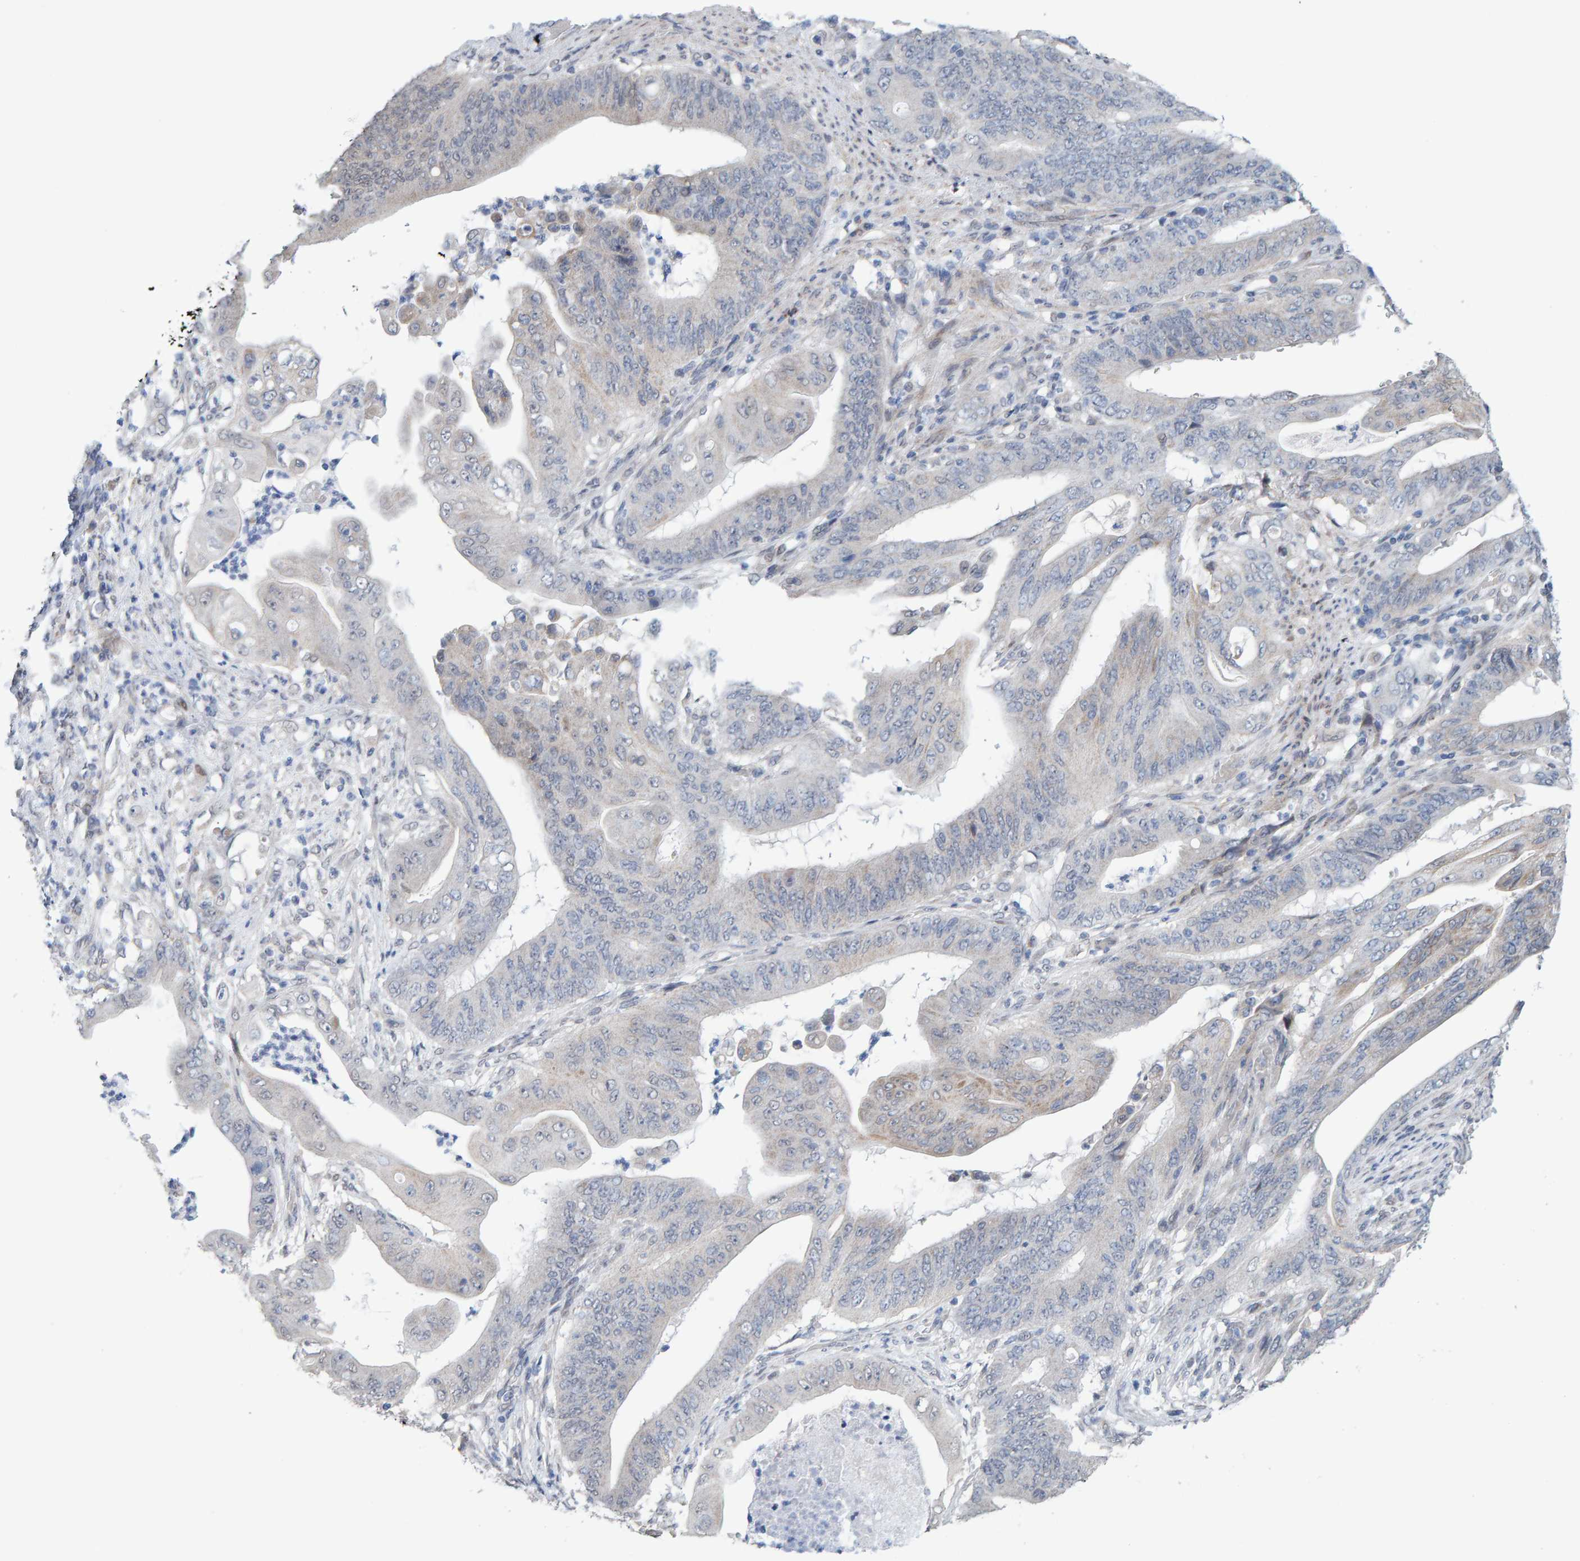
{"staining": {"intensity": "moderate", "quantity": "<25%", "location": "cytoplasmic/membranous"}, "tissue": "stomach cancer", "cell_type": "Tumor cells", "image_type": "cancer", "snomed": [{"axis": "morphology", "description": "Adenocarcinoma, NOS"}, {"axis": "topography", "description": "Stomach"}], "caption": "Immunohistochemistry (IHC) of human stomach cancer (adenocarcinoma) demonstrates low levels of moderate cytoplasmic/membranous positivity in approximately <25% of tumor cells. The staining was performed using DAB to visualize the protein expression in brown, while the nuclei were stained in blue with hematoxylin (Magnification: 20x).", "gene": "USP43", "patient": {"sex": "female", "age": 73}}